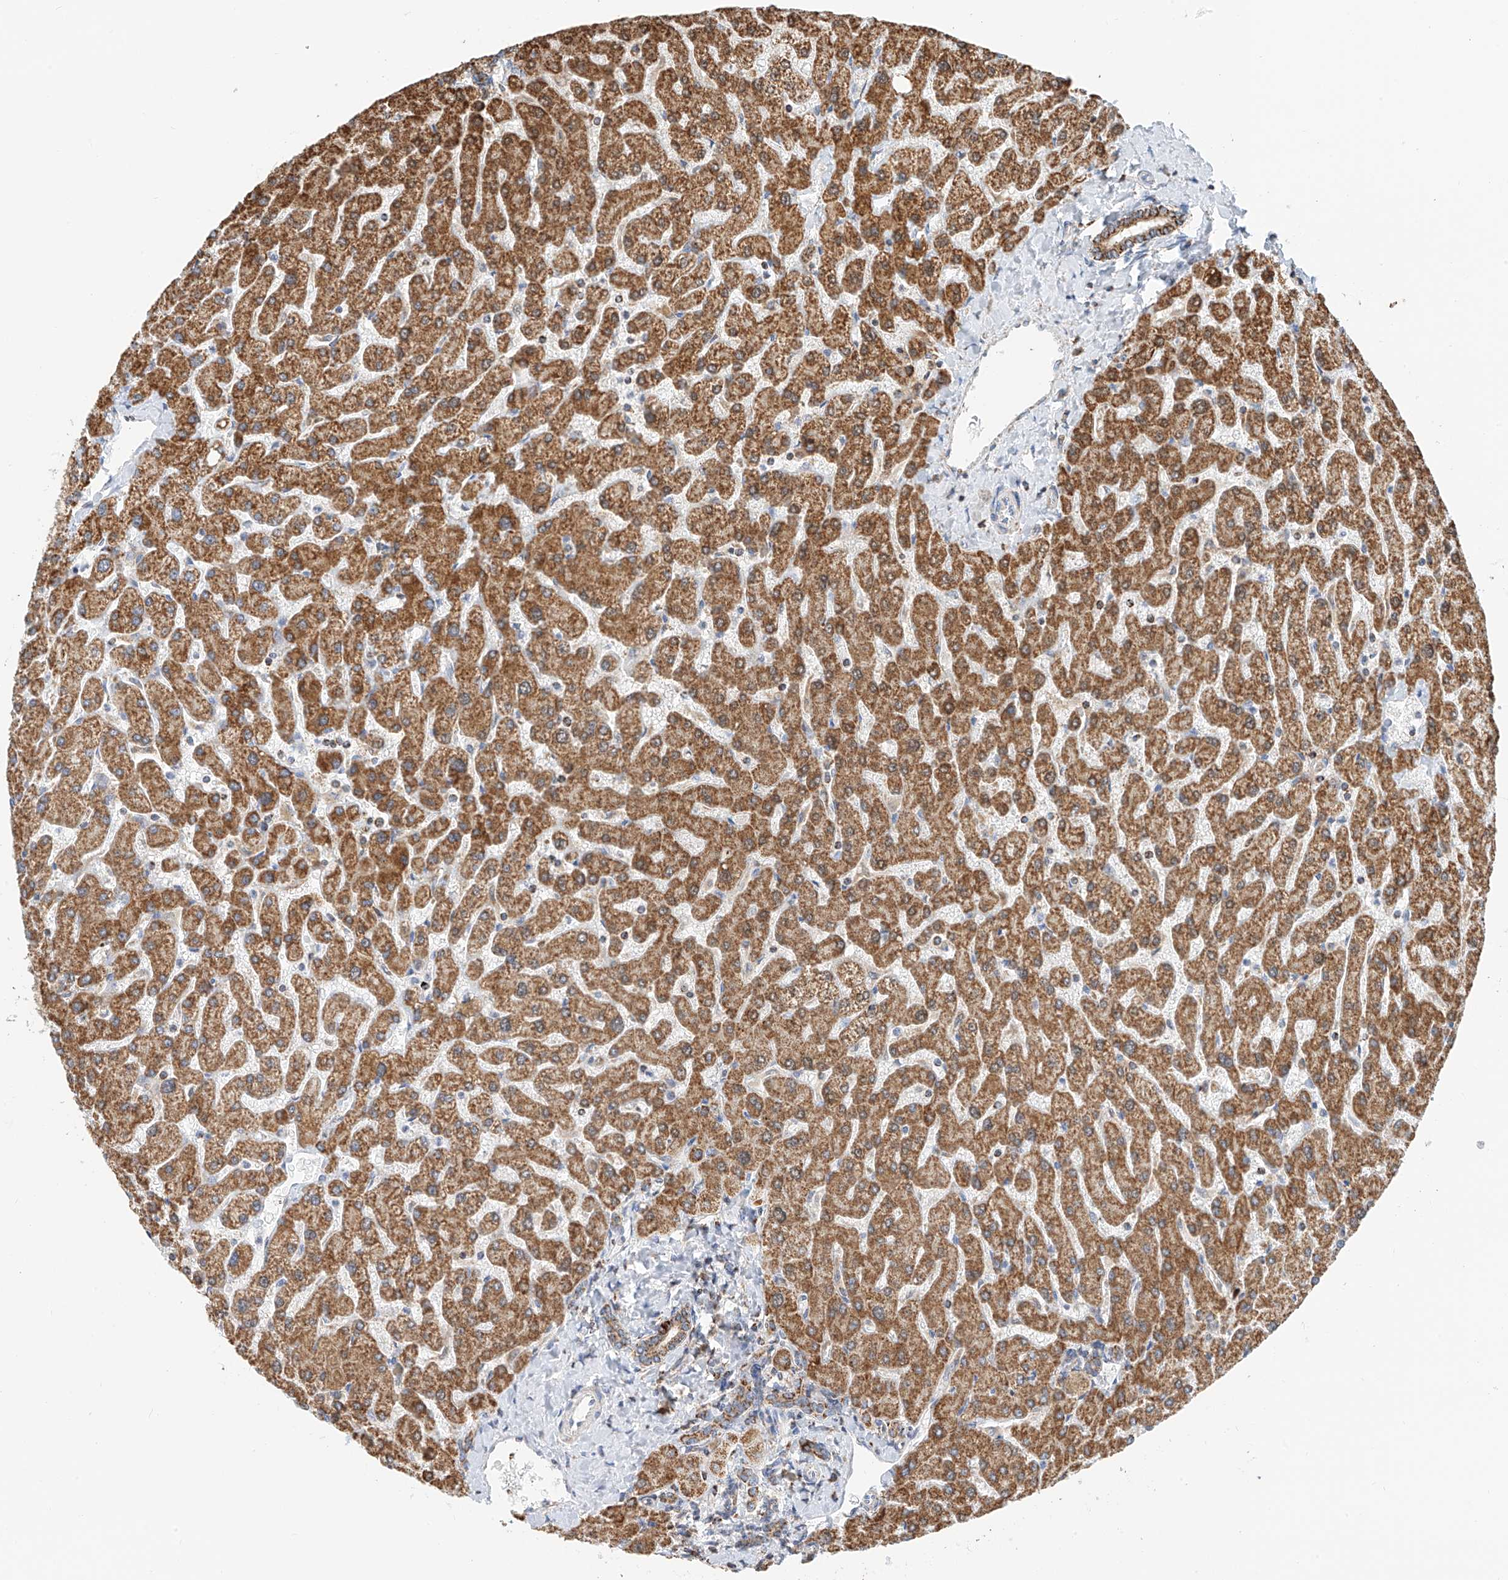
{"staining": {"intensity": "moderate", "quantity": ">75%", "location": "cytoplasmic/membranous"}, "tissue": "liver", "cell_type": "Cholangiocytes", "image_type": "normal", "snomed": [{"axis": "morphology", "description": "Normal tissue, NOS"}, {"axis": "topography", "description": "Liver"}], "caption": "Immunohistochemistry micrograph of benign liver stained for a protein (brown), which exhibits medium levels of moderate cytoplasmic/membranous positivity in approximately >75% of cholangiocytes.", "gene": "PPA2", "patient": {"sex": "male", "age": 55}}